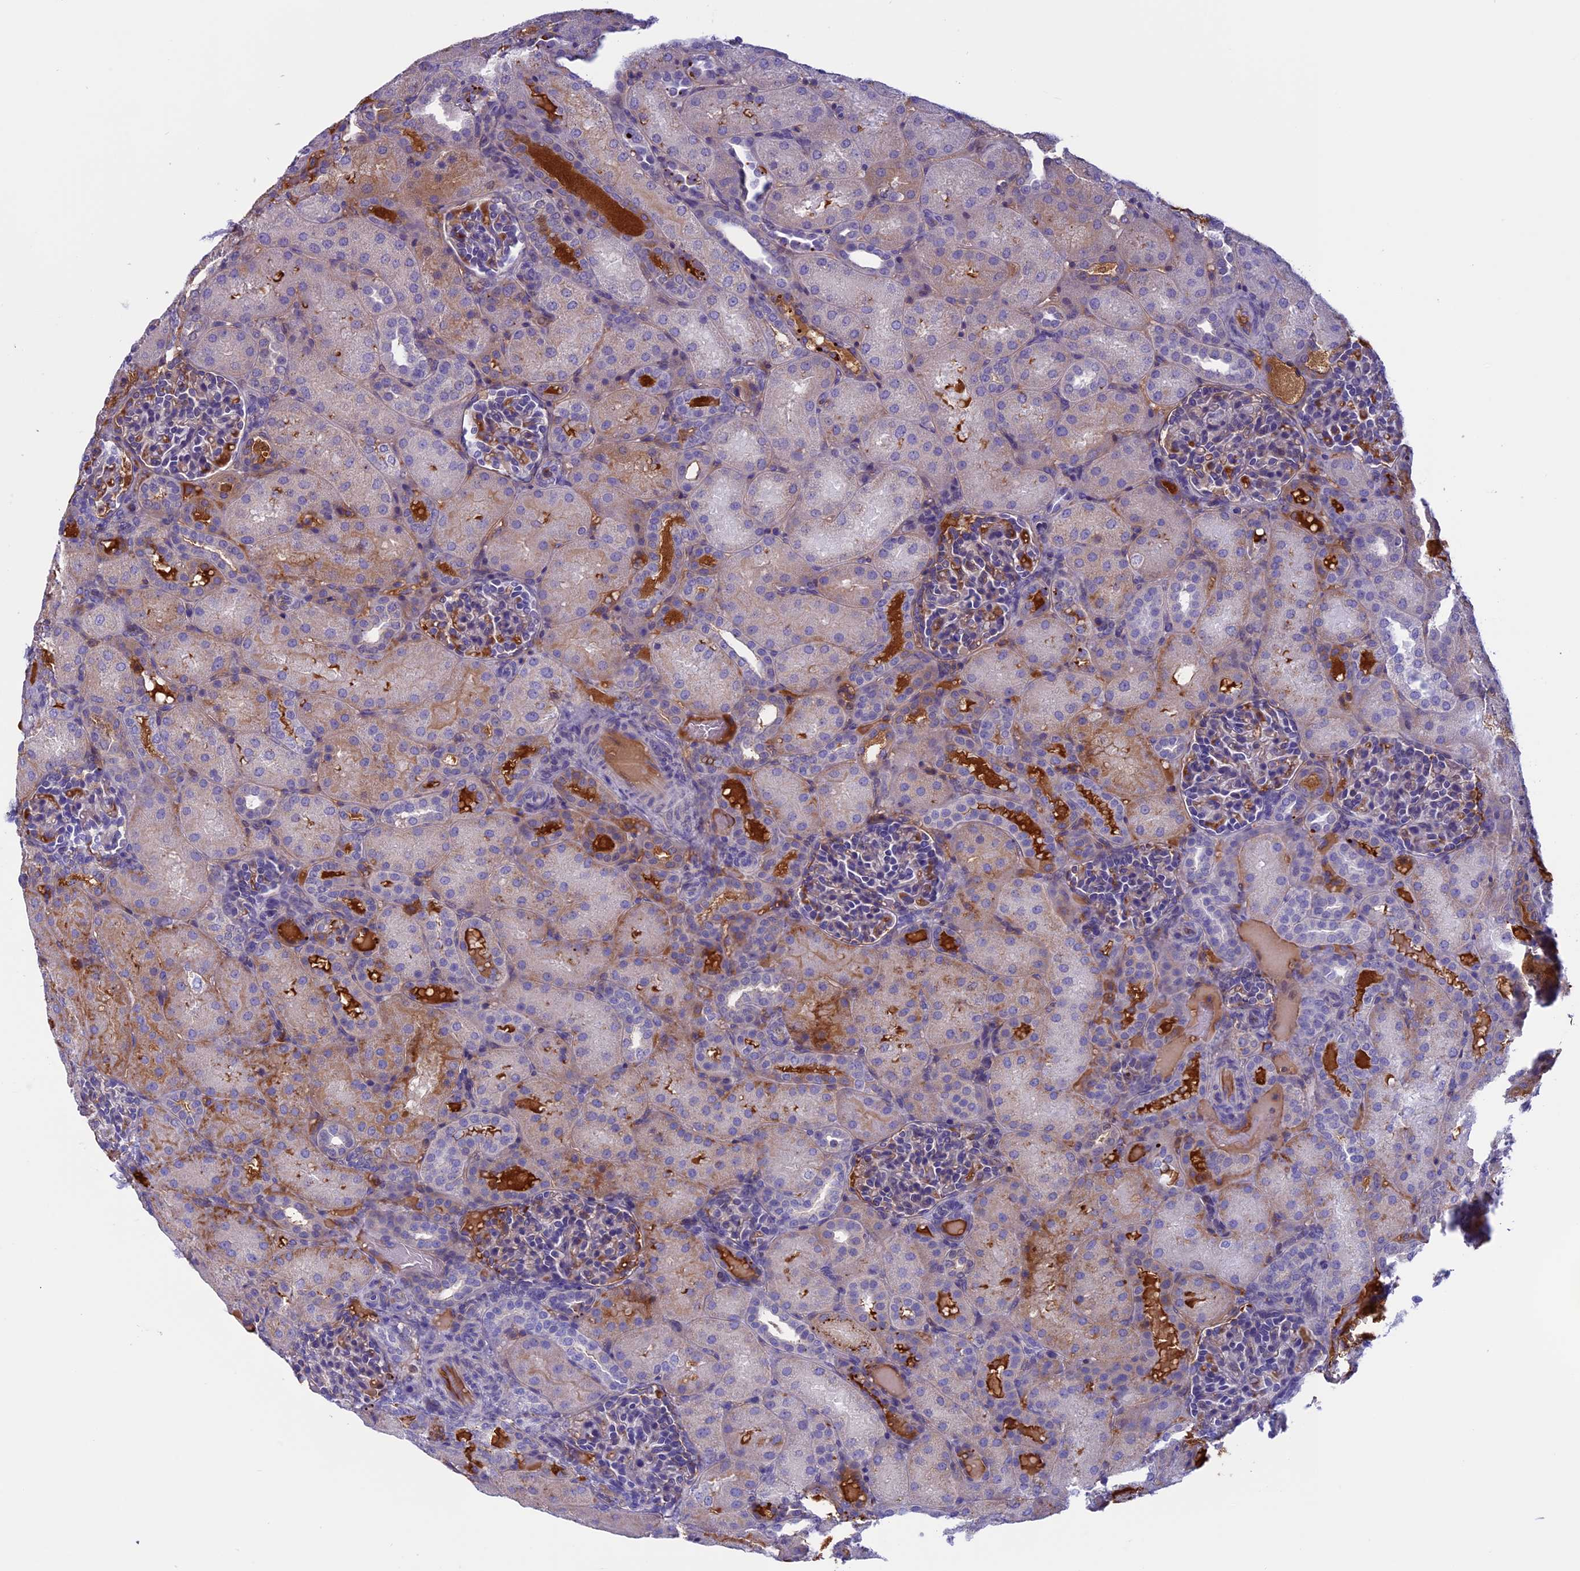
{"staining": {"intensity": "moderate", "quantity": "<25%", "location": "cytoplasmic/membranous"}, "tissue": "kidney", "cell_type": "Cells in glomeruli", "image_type": "normal", "snomed": [{"axis": "morphology", "description": "Normal tissue, NOS"}, {"axis": "topography", "description": "Kidney"}], "caption": "Cells in glomeruli exhibit moderate cytoplasmic/membranous positivity in about <25% of cells in benign kidney. Using DAB (brown) and hematoxylin (blue) stains, captured at high magnification using brightfield microscopy.", "gene": "ANGPTL2", "patient": {"sex": "male", "age": 1}}